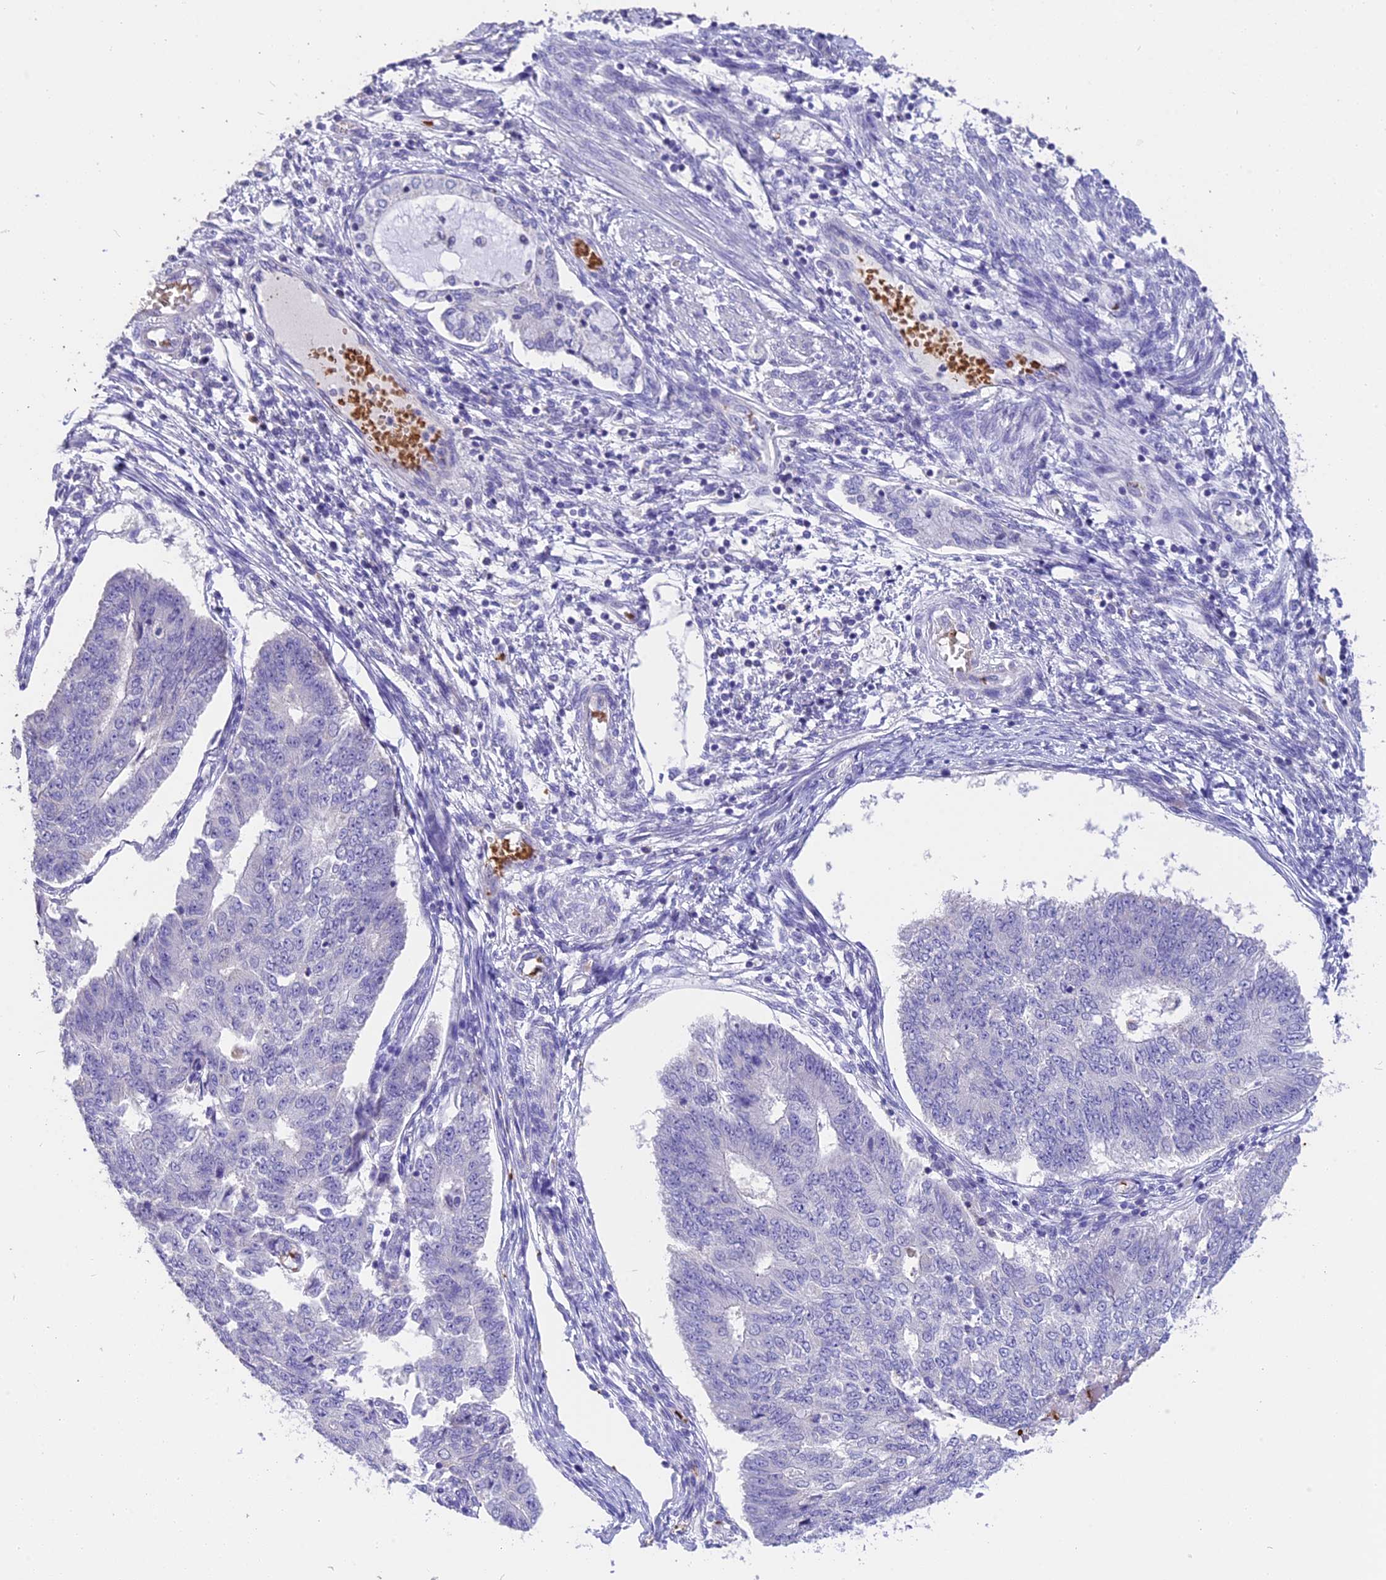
{"staining": {"intensity": "negative", "quantity": "none", "location": "none"}, "tissue": "endometrial cancer", "cell_type": "Tumor cells", "image_type": "cancer", "snomed": [{"axis": "morphology", "description": "Adenocarcinoma, NOS"}, {"axis": "topography", "description": "Endometrium"}], "caption": "The histopathology image exhibits no significant positivity in tumor cells of endometrial cancer (adenocarcinoma). Brightfield microscopy of immunohistochemistry (IHC) stained with DAB (brown) and hematoxylin (blue), captured at high magnification.", "gene": "TNNC2", "patient": {"sex": "female", "age": 32}}